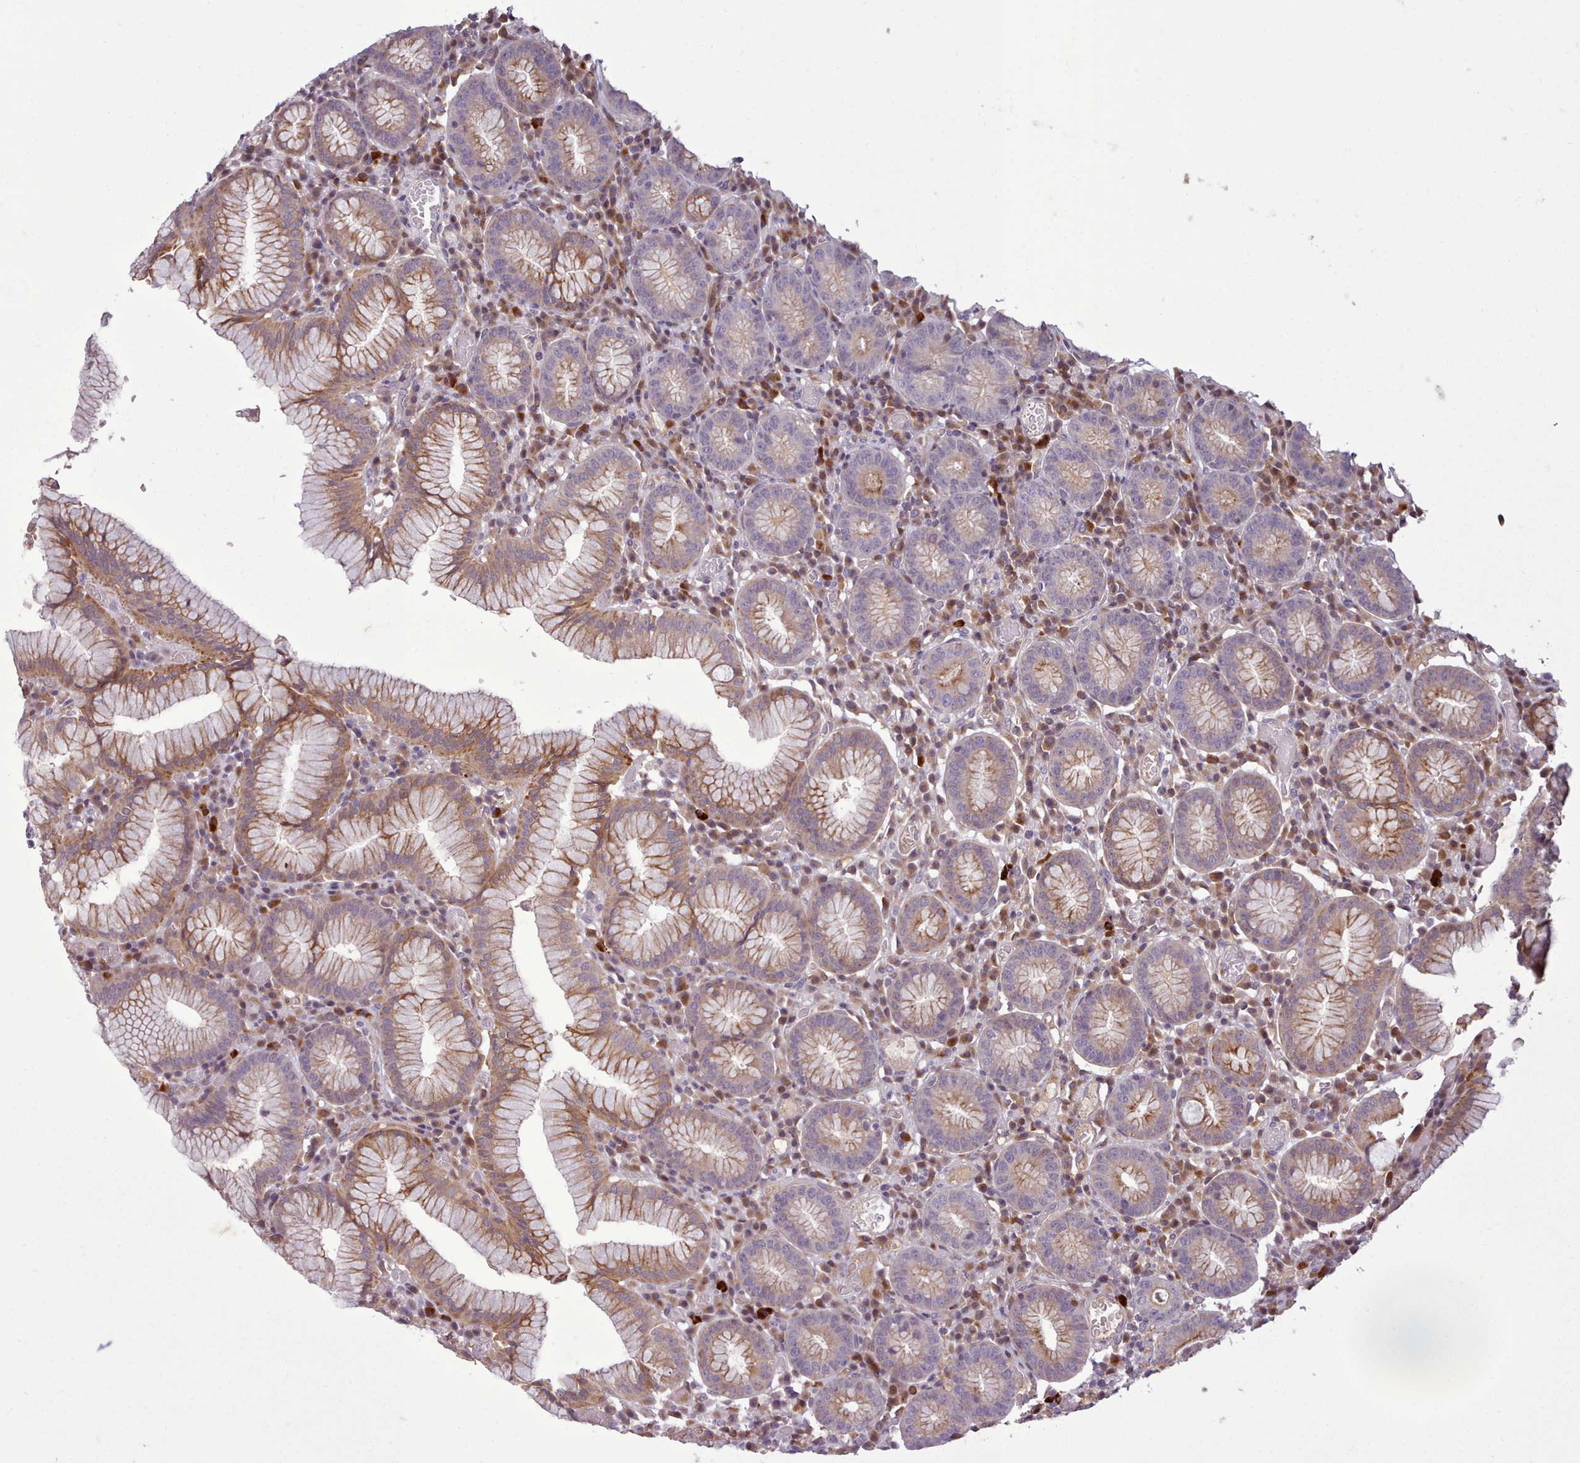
{"staining": {"intensity": "moderate", "quantity": "25%-75%", "location": "cytoplasmic/membranous"}, "tissue": "stomach", "cell_type": "Glandular cells", "image_type": "normal", "snomed": [{"axis": "morphology", "description": "Normal tissue, NOS"}, {"axis": "topography", "description": "Stomach"}], "caption": "The photomicrograph shows immunohistochemical staining of benign stomach. There is moderate cytoplasmic/membranous staining is identified in about 25%-75% of glandular cells.", "gene": "NMRK1", "patient": {"sex": "male", "age": 55}}